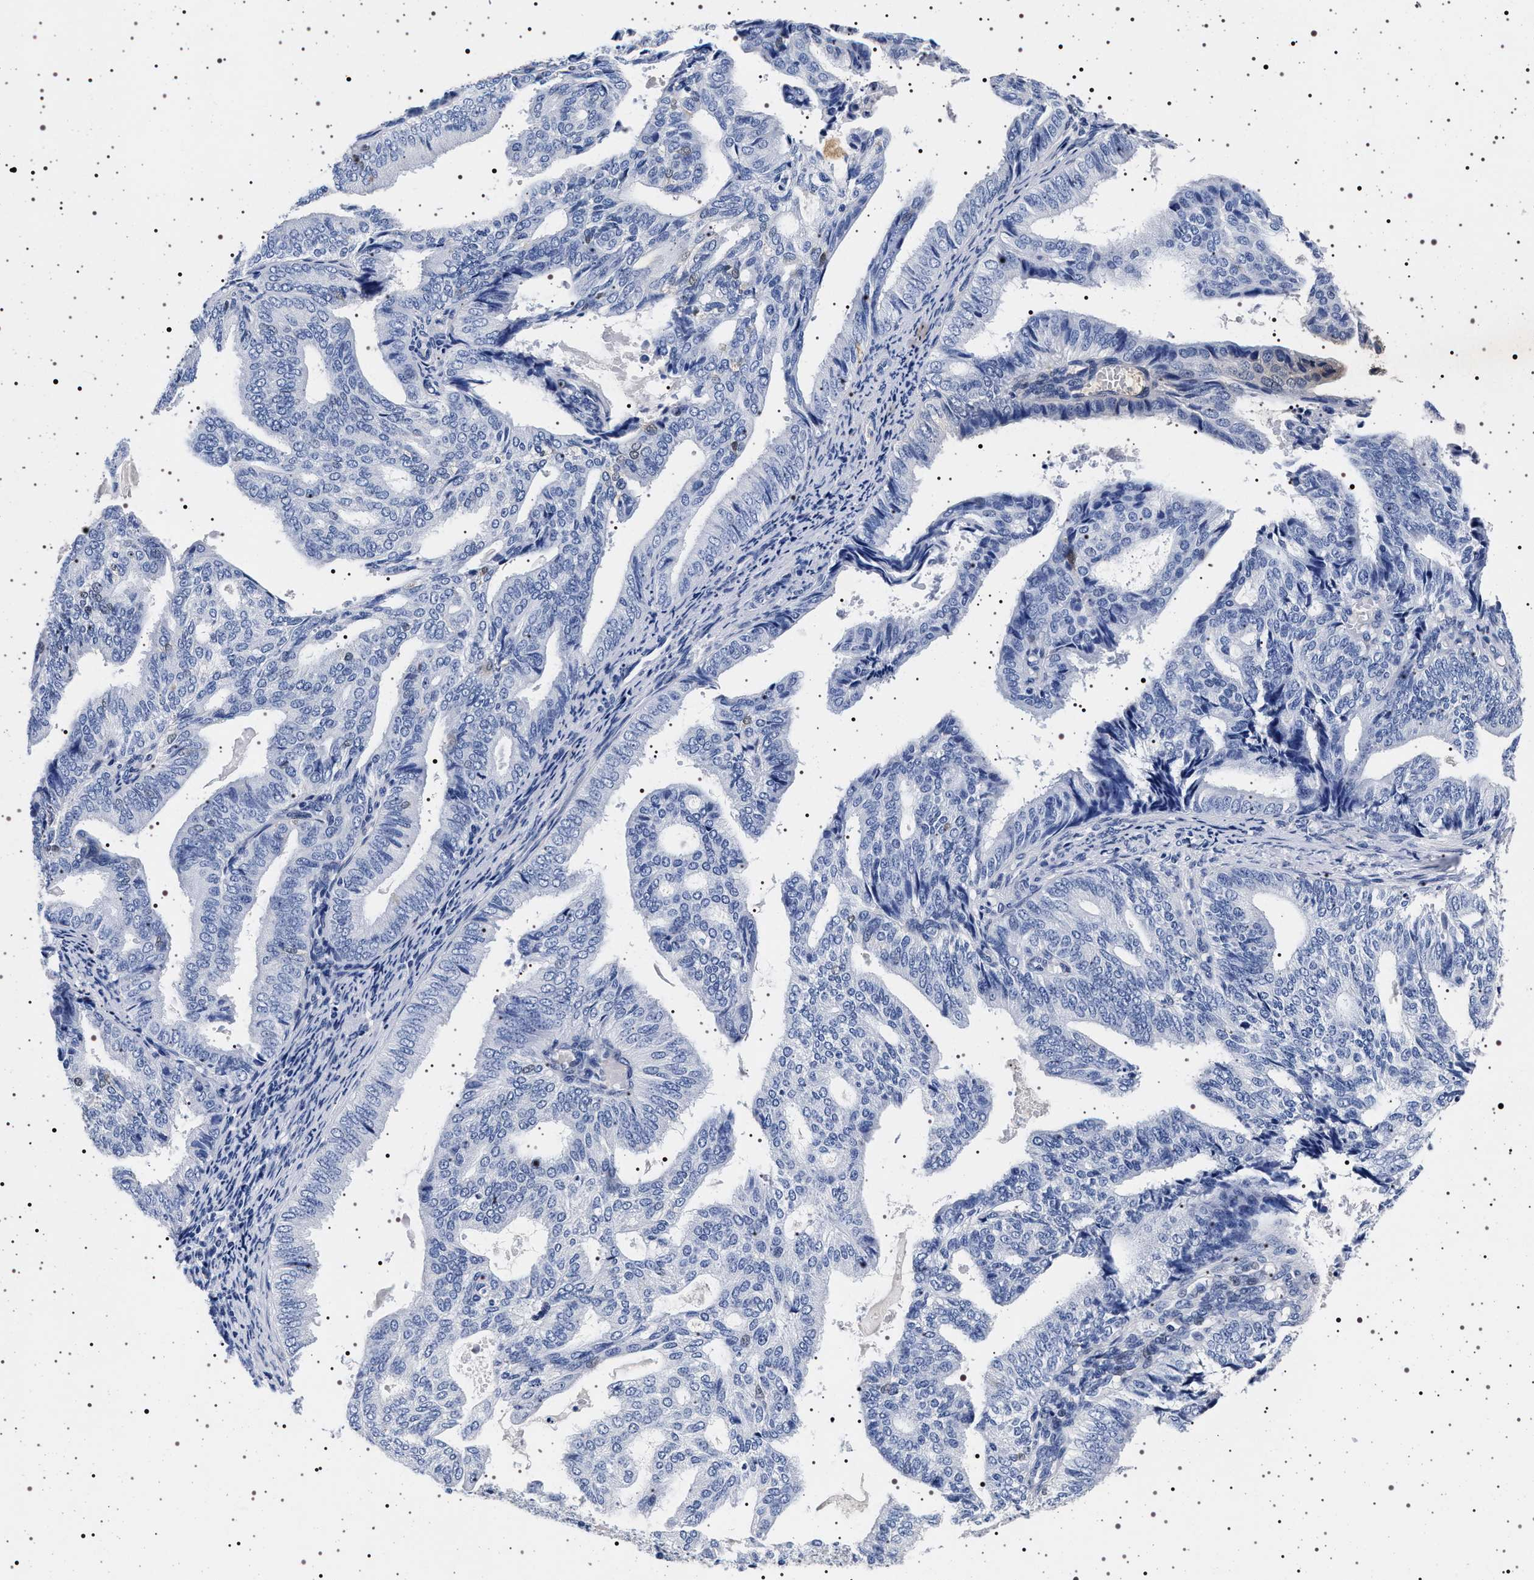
{"staining": {"intensity": "negative", "quantity": "none", "location": "none"}, "tissue": "endometrial cancer", "cell_type": "Tumor cells", "image_type": "cancer", "snomed": [{"axis": "morphology", "description": "Adenocarcinoma, NOS"}, {"axis": "topography", "description": "Endometrium"}], "caption": "A histopathology image of human endometrial cancer (adenocarcinoma) is negative for staining in tumor cells.", "gene": "MAPK10", "patient": {"sex": "female", "age": 58}}